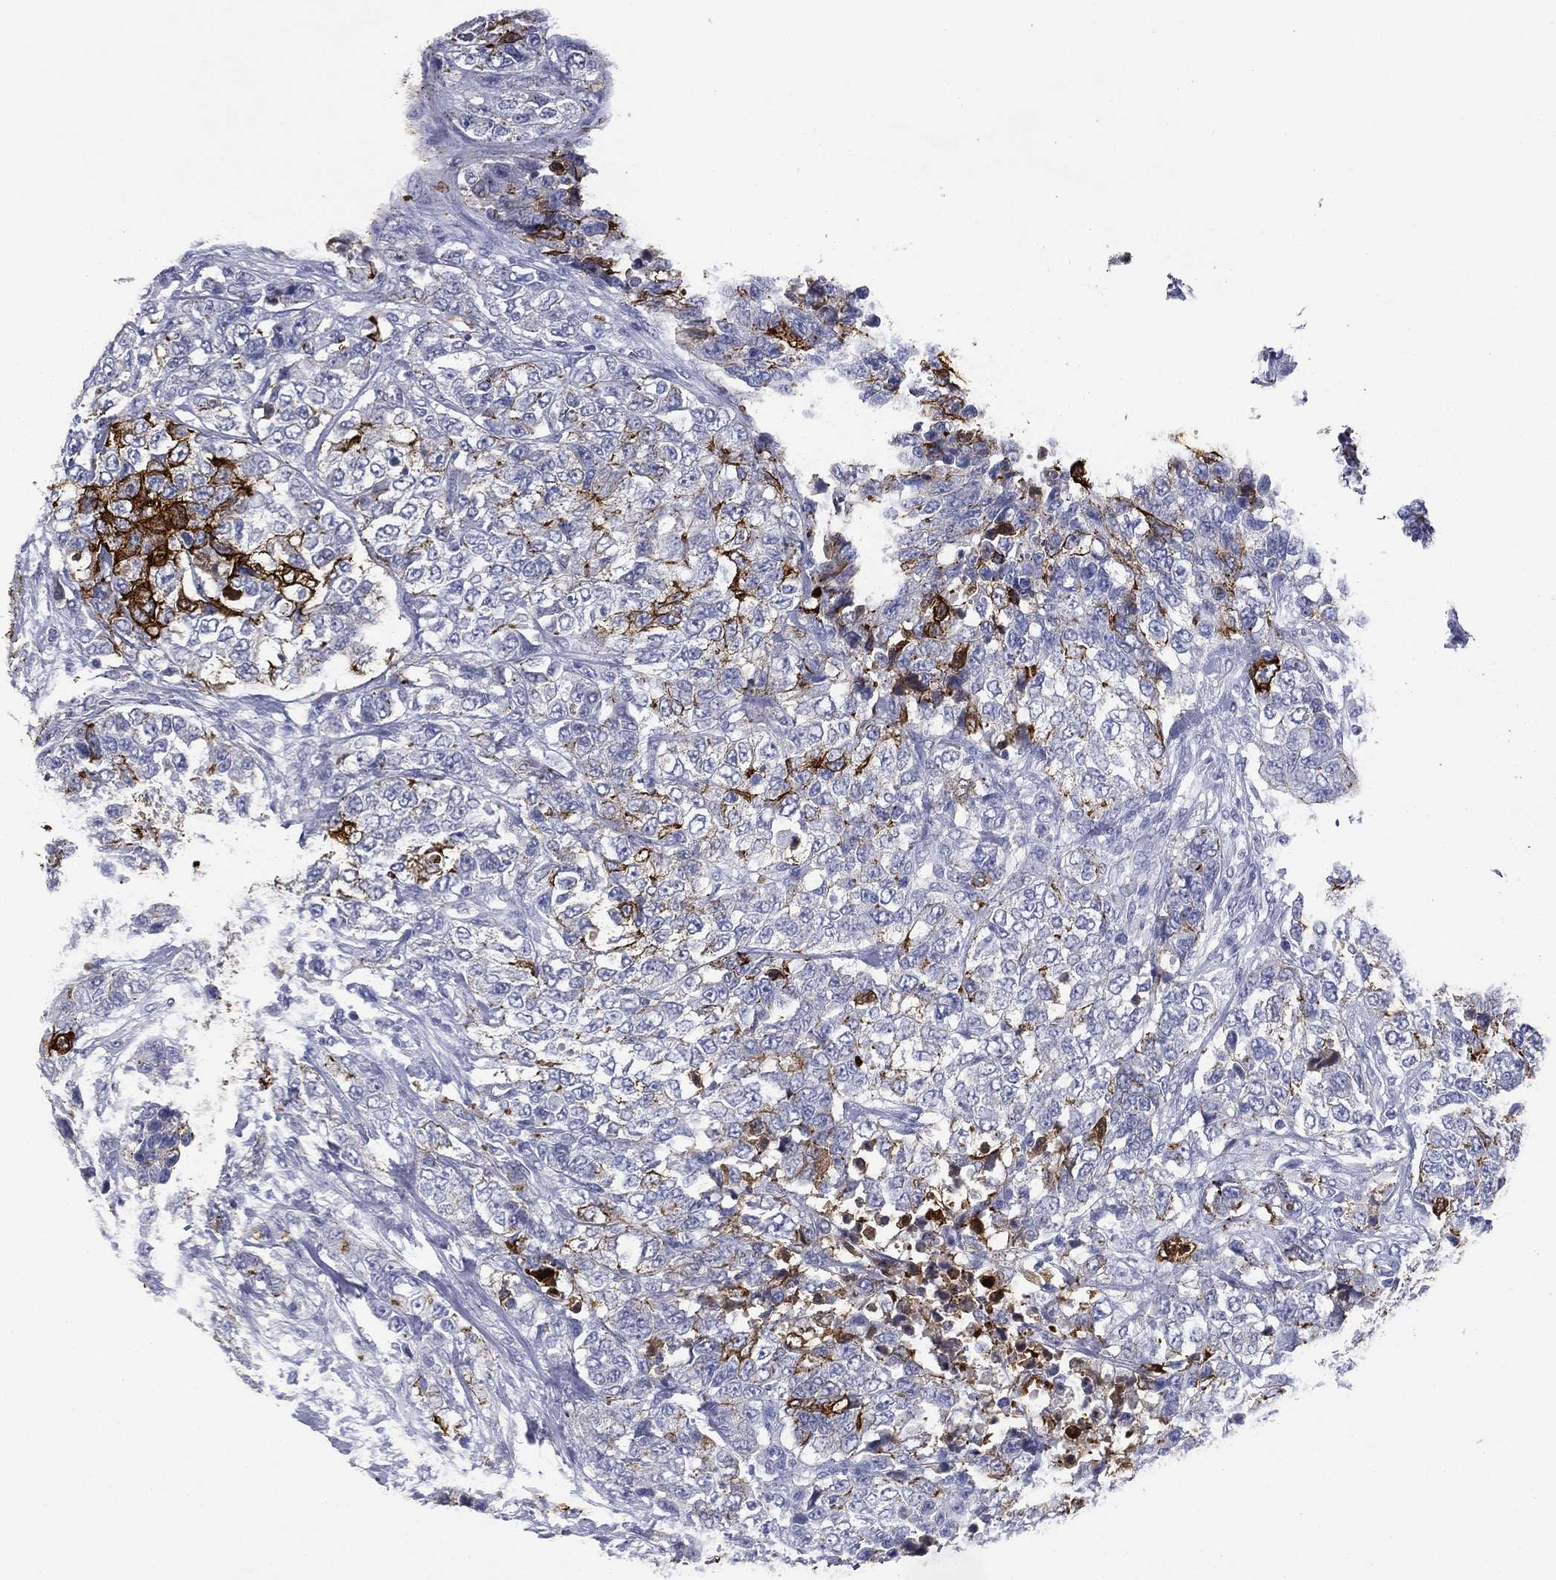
{"staining": {"intensity": "strong", "quantity": "<25%", "location": "cytoplasmic/membranous"}, "tissue": "urothelial cancer", "cell_type": "Tumor cells", "image_type": "cancer", "snomed": [{"axis": "morphology", "description": "Urothelial carcinoma, High grade"}, {"axis": "topography", "description": "Urinary bladder"}], "caption": "A brown stain shows strong cytoplasmic/membranous positivity of a protein in urothelial cancer tumor cells.", "gene": "KRT7", "patient": {"sex": "female", "age": 78}}